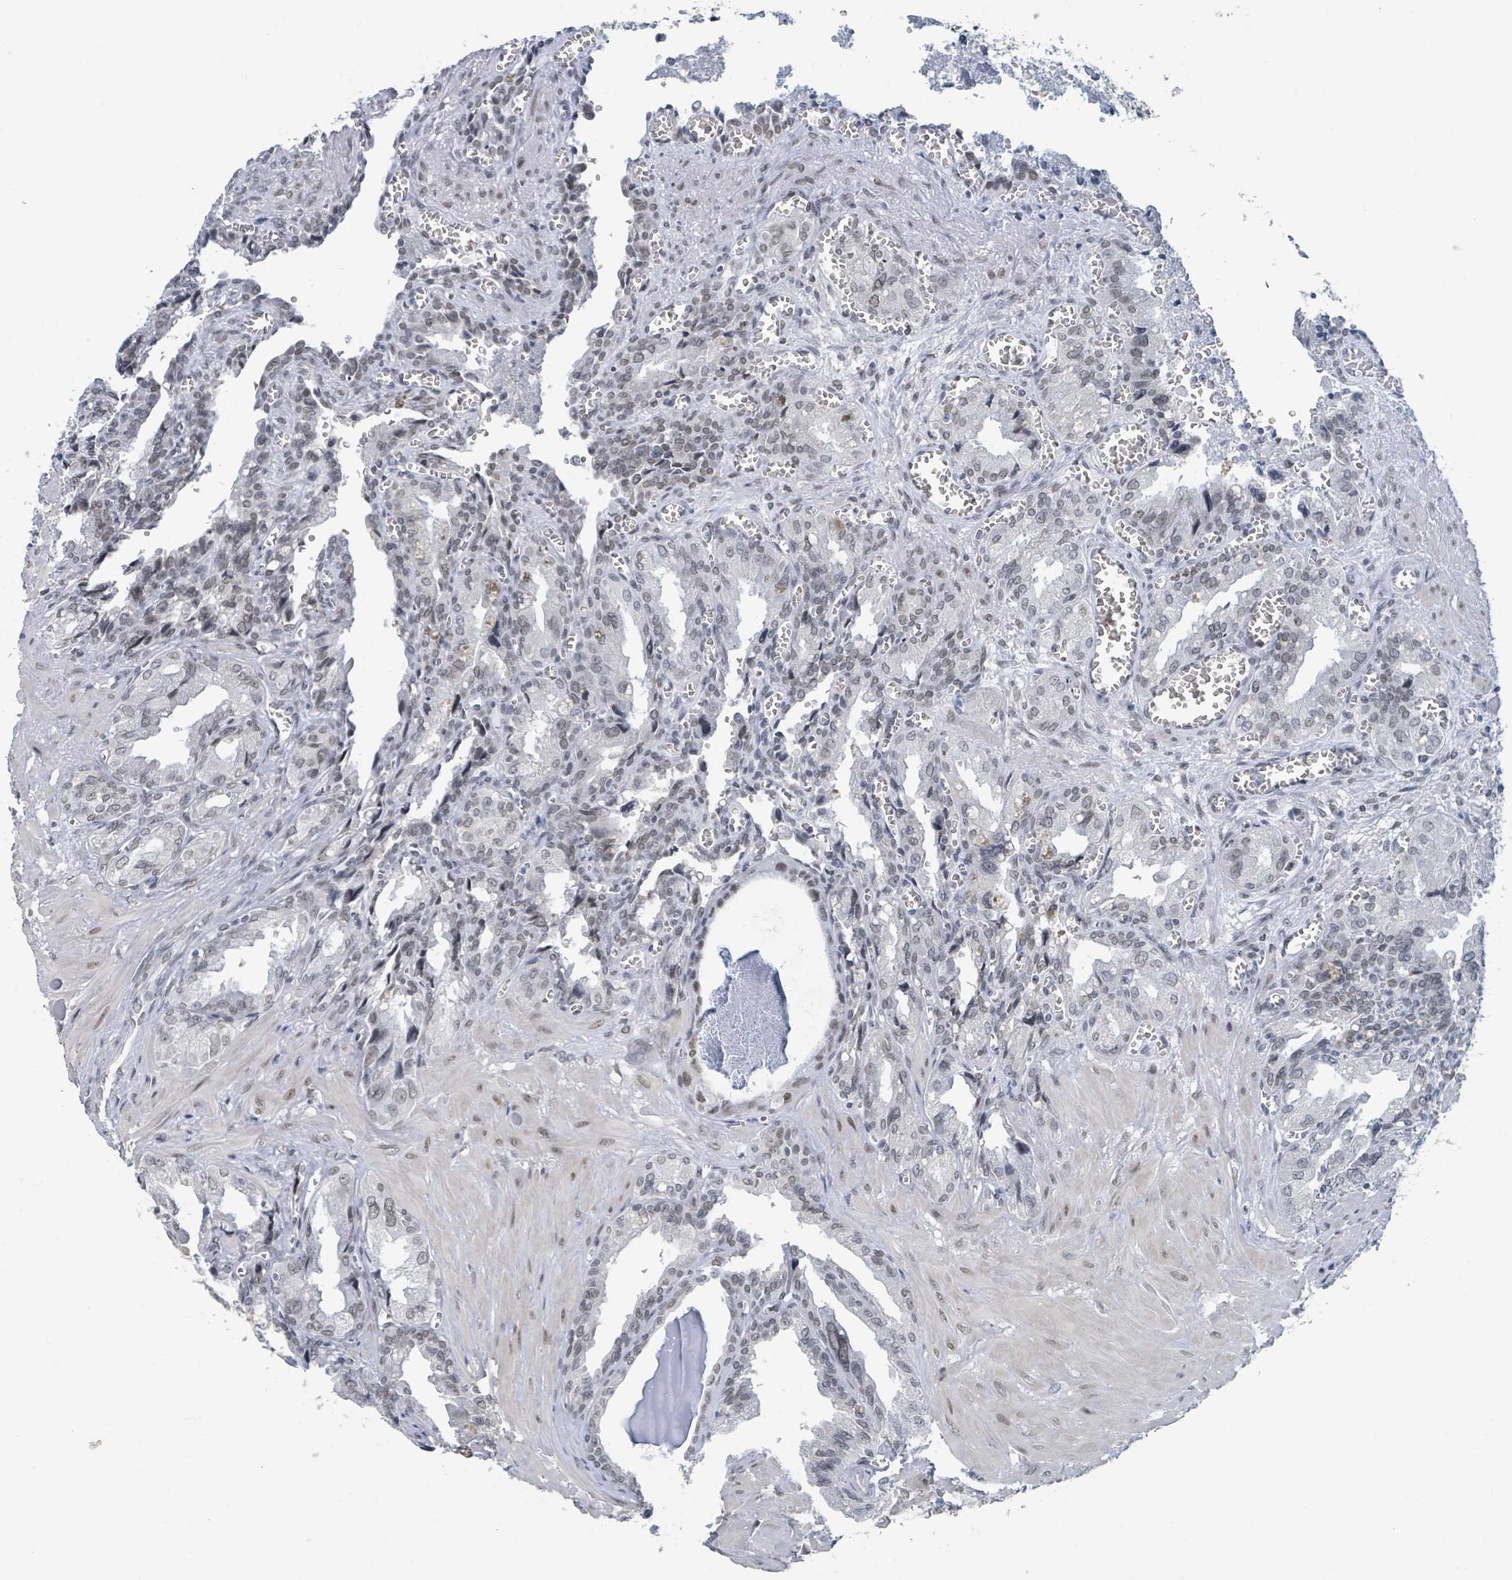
{"staining": {"intensity": "moderate", "quantity": "<25%", "location": "nuclear"}, "tissue": "seminal vesicle", "cell_type": "Glandular cells", "image_type": "normal", "snomed": [{"axis": "morphology", "description": "Normal tissue, NOS"}, {"axis": "topography", "description": "Seminal veicle"}], "caption": "Protein analysis of unremarkable seminal vesicle exhibits moderate nuclear positivity in approximately <25% of glandular cells. (DAB IHC with brightfield microscopy, high magnification).", "gene": "EHMT2", "patient": {"sex": "male", "age": 67}}